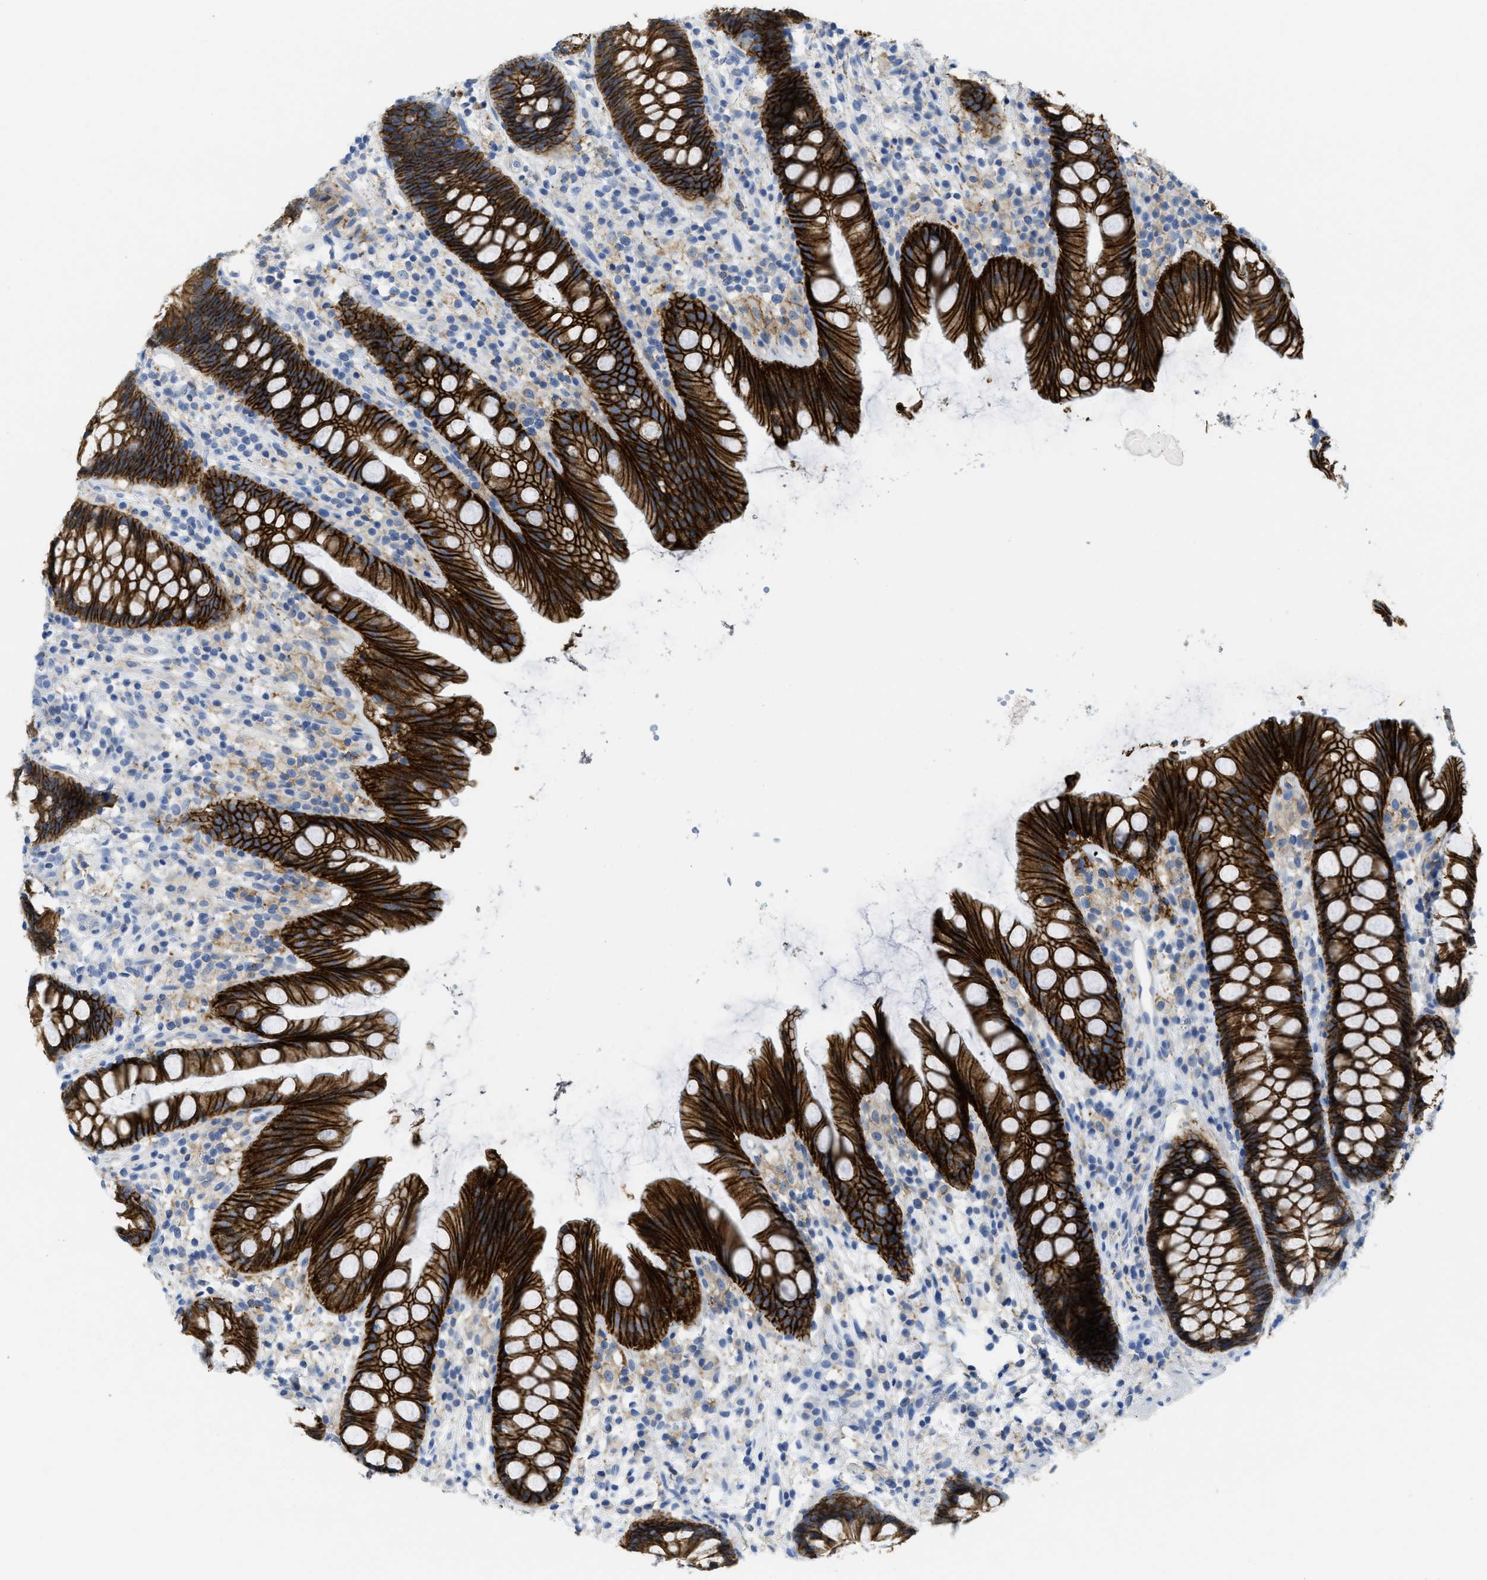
{"staining": {"intensity": "strong", "quantity": ">75%", "location": "cytoplasmic/membranous"}, "tissue": "rectum", "cell_type": "Glandular cells", "image_type": "normal", "snomed": [{"axis": "morphology", "description": "Normal tissue, NOS"}, {"axis": "topography", "description": "Rectum"}], "caption": "Strong cytoplasmic/membranous protein positivity is appreciated in approximately >75% of glandular cells in rectum. (DAB IHC, brown staining for protein, blue staining for nuclei).", "gene": "CNNM4", "patient": {"sex": "female", "age": 65}}